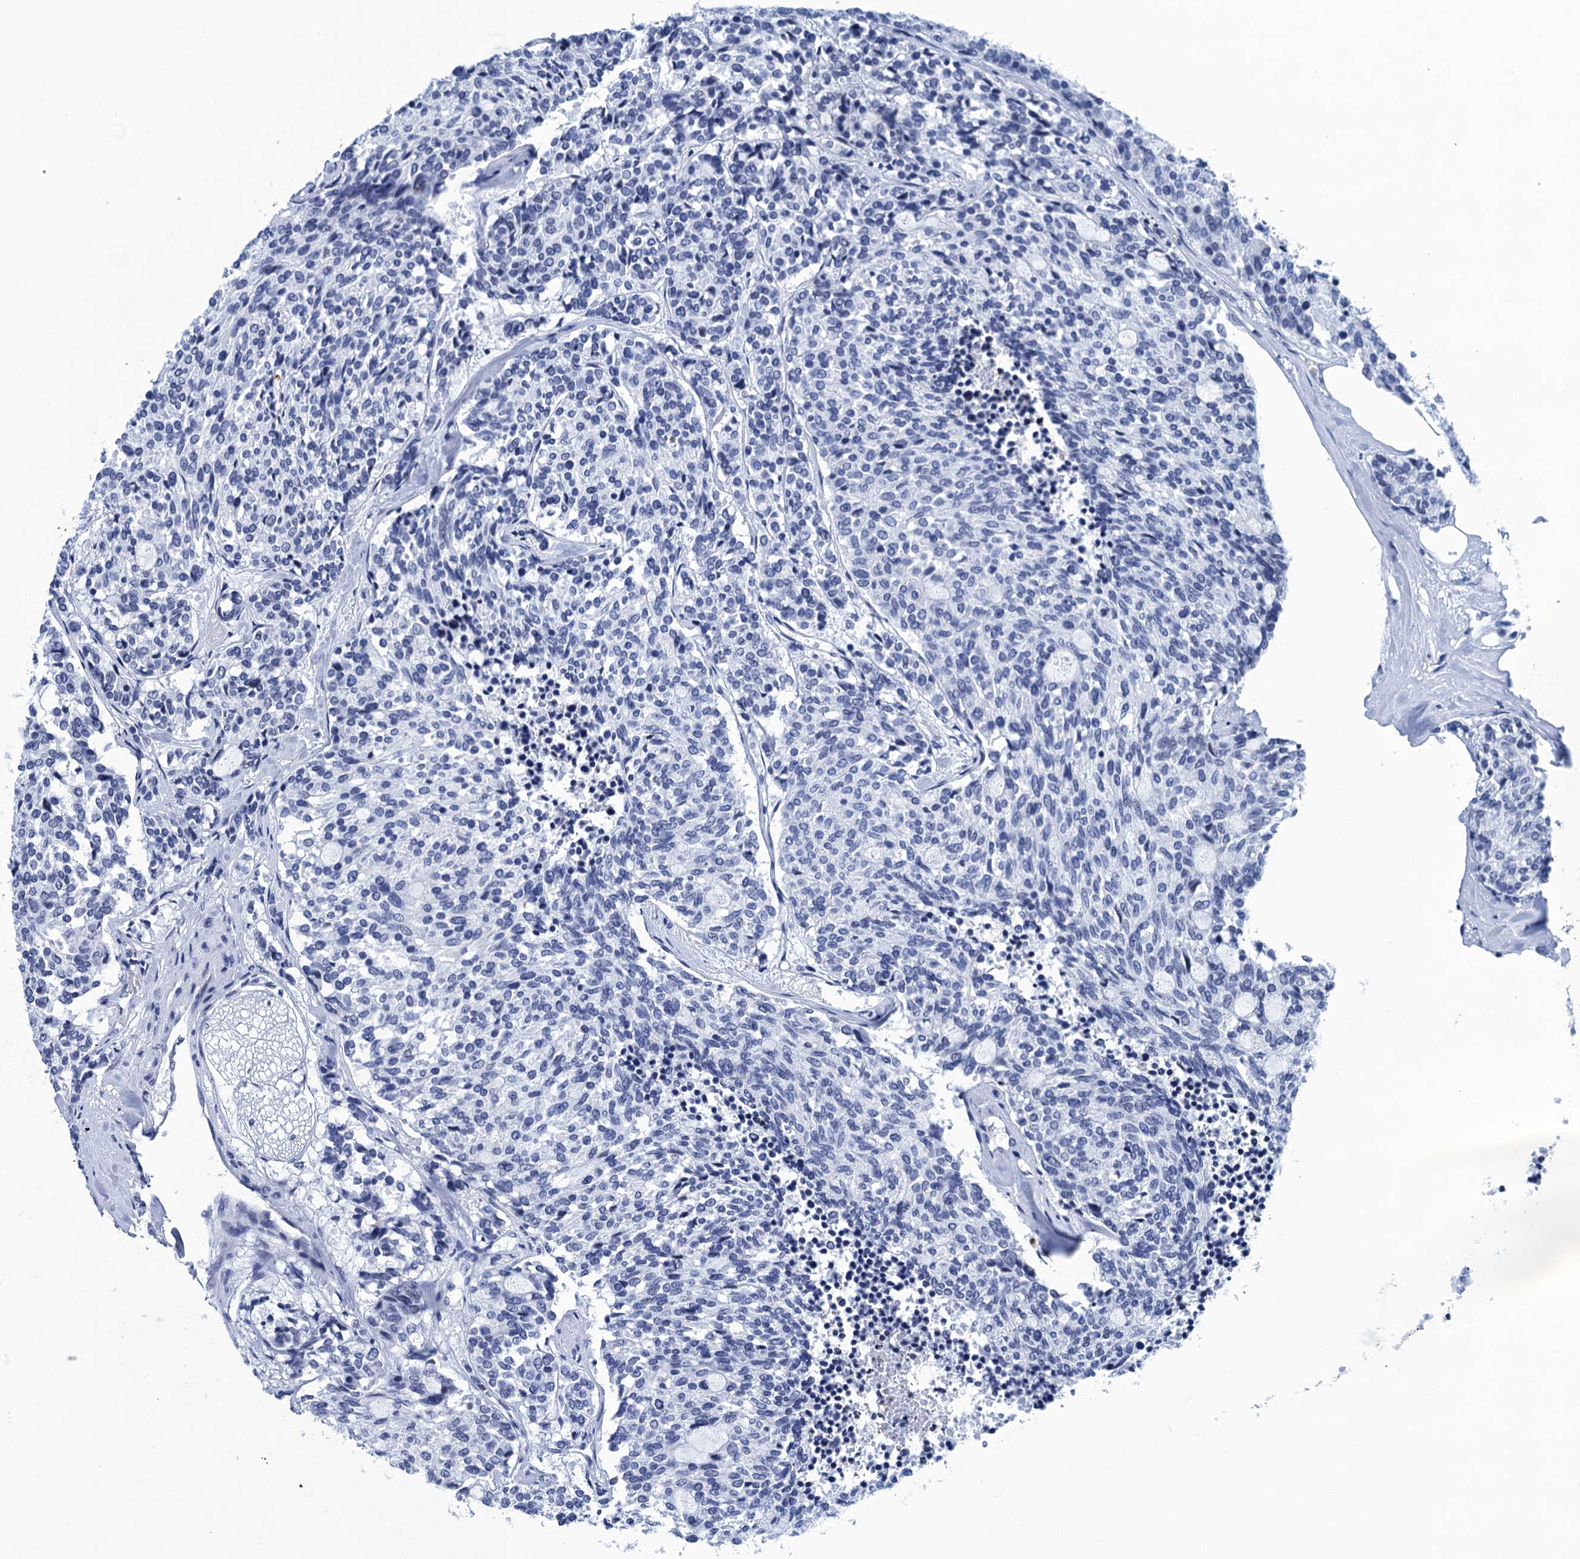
{"staining": {"intensity": "negative", "quantity": "none", "location": "none"}, "tissue": "carcinoid", "cell_type": "Tumor cells", "image_type": "cancer", "snomed": [{"axis": "morphology", "description": "Carcinoid, malignant, NOS"}, {"axis": "topography", "description": "Pancreas"}], "caption": "Human carcinoid (malignant) stained for a protein using IHC exhibits no positivity in tumor cells.", "gene": "METTL25", "patient": {"sex": "female", "age": 54}}